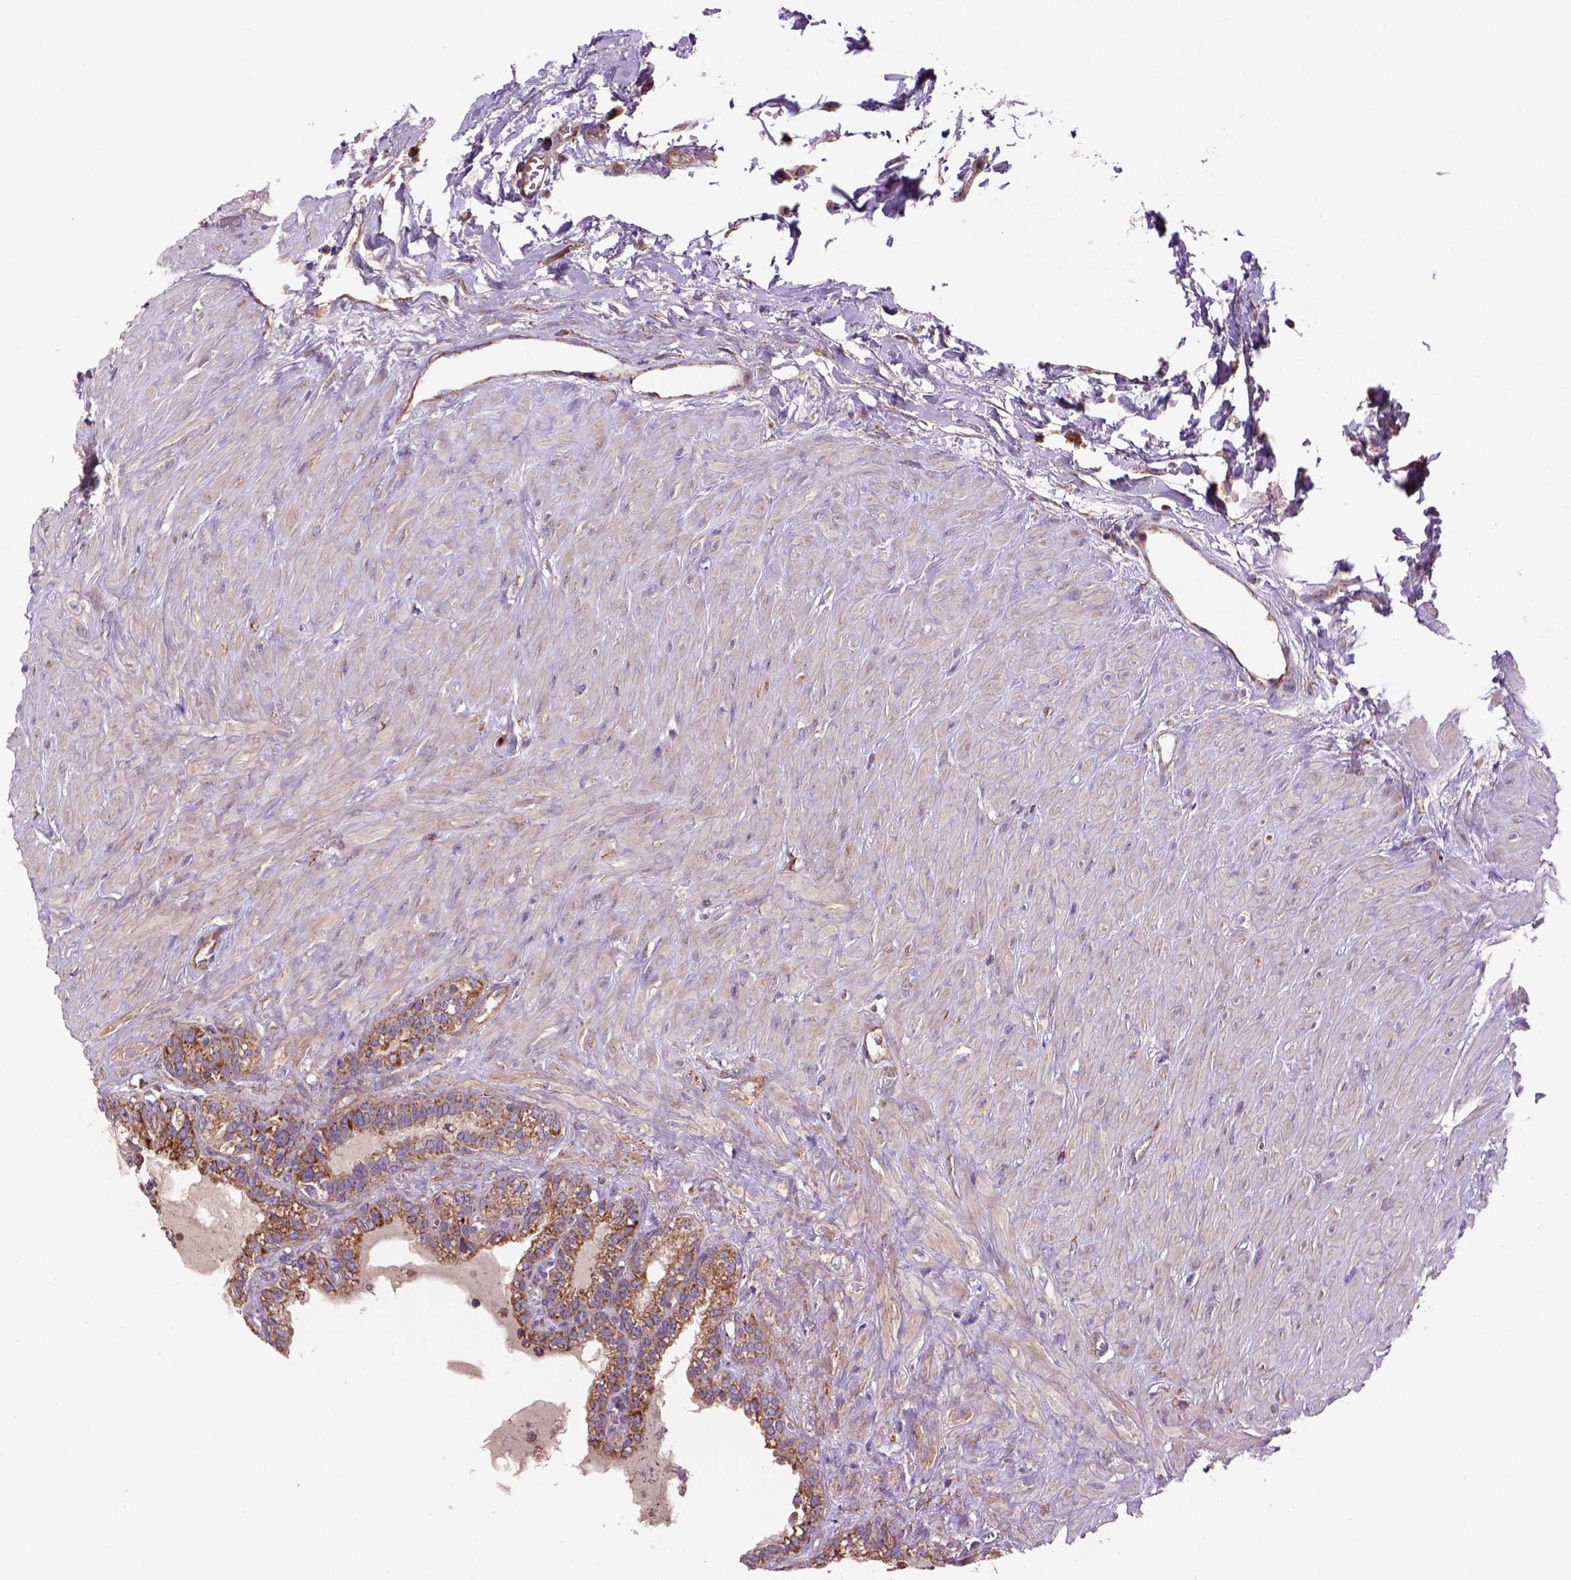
{"staining": {"intensity": "moderate", "quantity": ">75%", "location": "cytoplasmic/membranous"}, "tissue": "seminal vesicle", "cell_type": "Glandular cells", "image_type": "normal", "snomed": [{"axis": "morphology", "description": "Normal tissue, NOS"}, {"axis": "morphology", "description": "Urothelial carcinoma, NOS"}, {"axis": "topography", "description": "Urinary bladder"}, {"axis": "topography", "description": "Seminal veicle"}], "caption": "Immunohistochemistry (IHC) (DAB (3,3'-diaminobenzidine)) staining of unremarkable seminal vesicle exhibits moderate cytoplasmic/membranous protein positivity in about >75% of glandular cells.", "gene": "WARS2", "patient": {"sex": "male", "age": 76}}